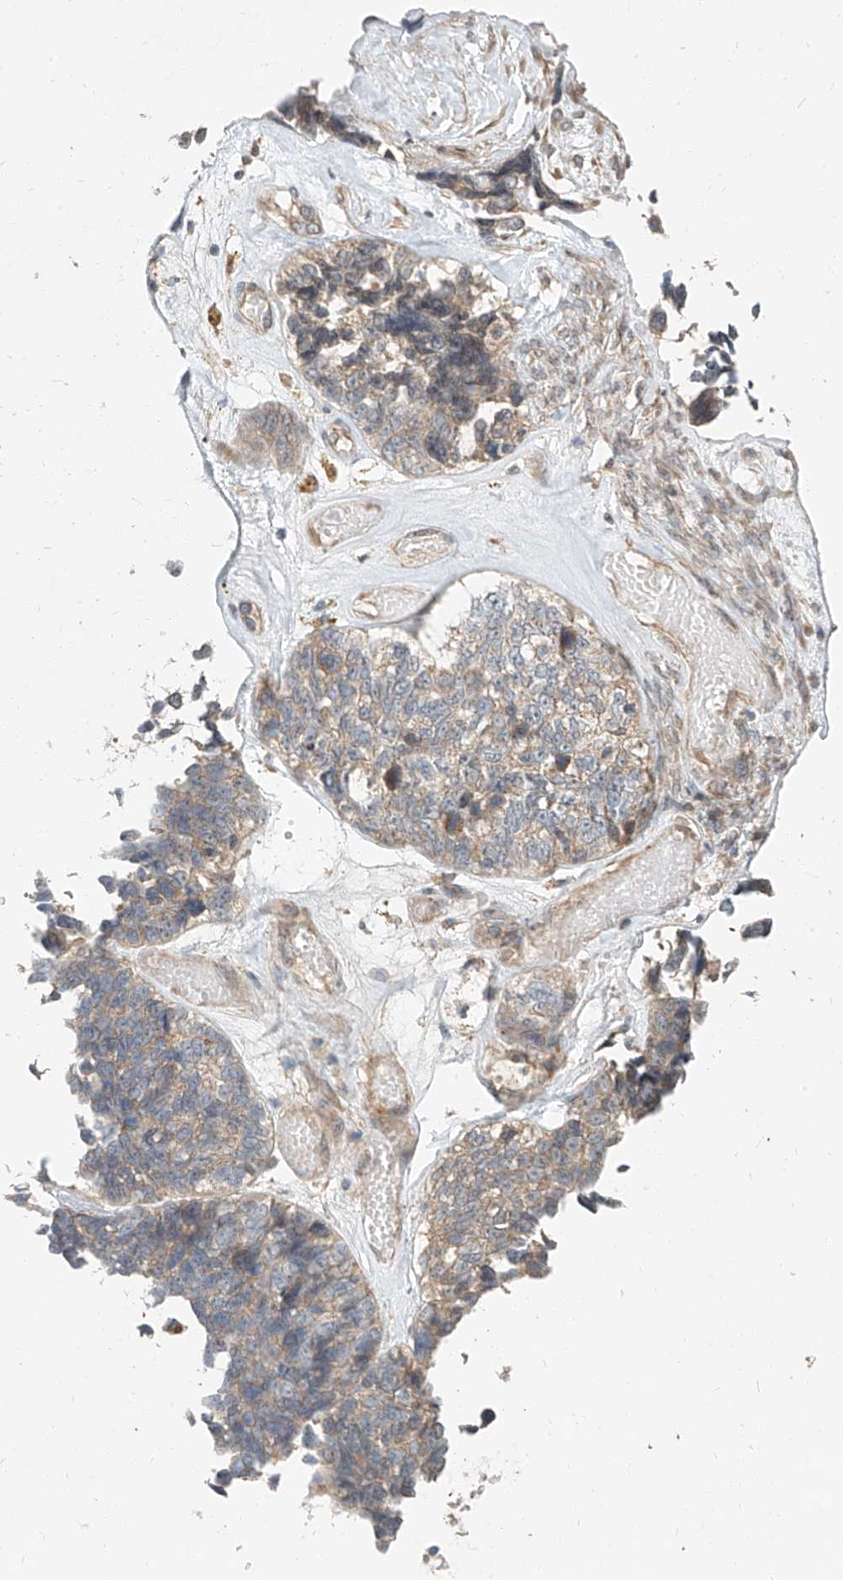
{"staining": {"intensity": "weak", "quantity": "<25%", "location": "cytoplasmic/membranous"}, "tissue": "ovarian cancer", "cell_type": "Tumor cells", "image_type": "cancer", "snomed": [{"axis": "morphology", "description": "Cystadenocarcinoma, serous, NOS"}, {"axis": "topography", "description": "Ovary"}], "caption": "Human ovarian cancer (serous cystadenocarcinoma) stained for a protein using immunohistochemistry shows no positivity in tumor cells.", "gene": "STX19", "patient": {"sex": "female", "age": 79}}